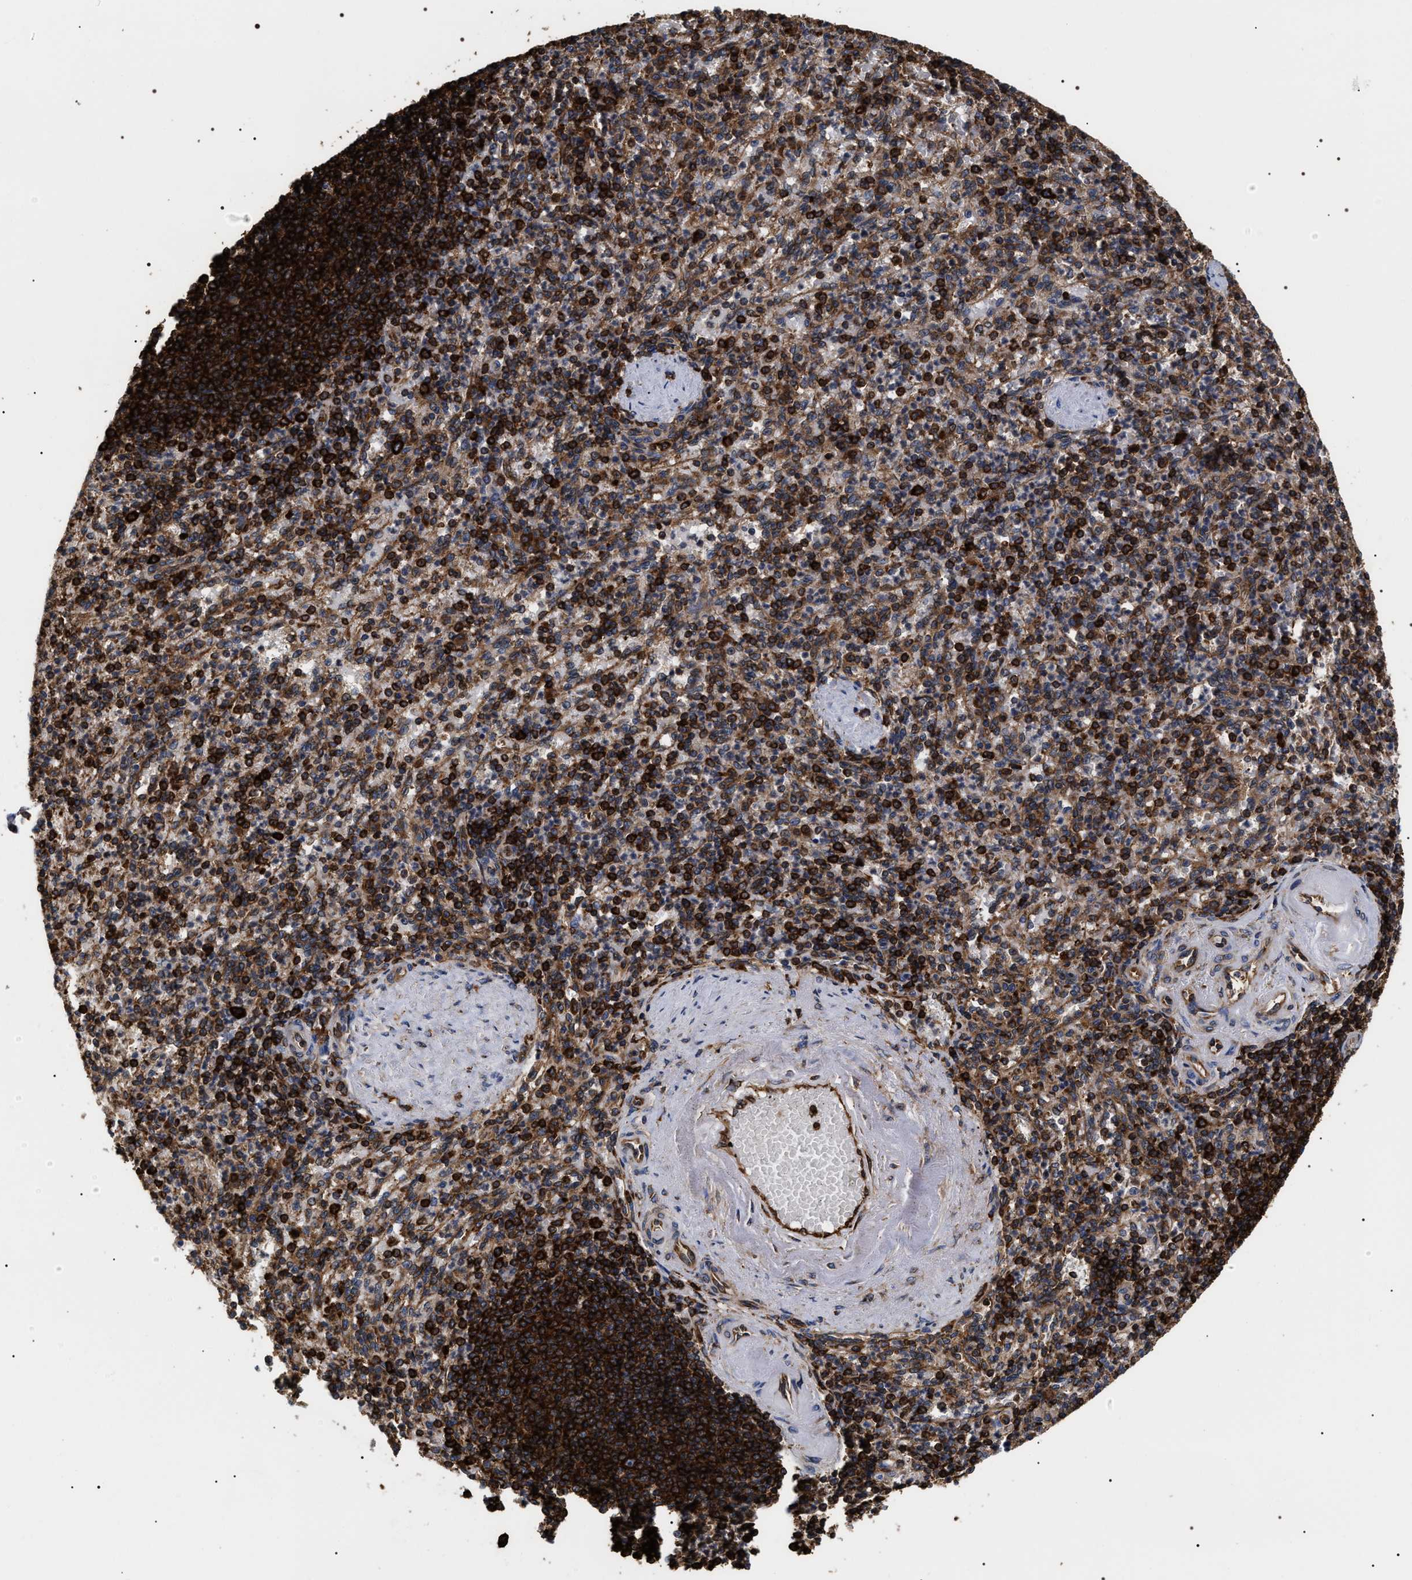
{"staining": {"intensity": "strong", "quantity": "25%-75%", "location": "cytoplasmic/membranous"}, "tissue": "spleen", "cell_type": "Cells in red pulp", "image_type": "normal", "snomed": [{"axis": "morphology", "description": "Normal tissue, NOS"}, {"axis": "topography", "description": "Spleen"}], "caption": "DAB immunohistochemical staining of benign human spleen shows strong cytoplasmic/membranous protein staining in about 25%-75% of cells in red pulp. (Brightfield microscopy of DAB IHC at high magnification).", "gene": "SERBP1", "patient": {"sex": "female", "age": 74}}